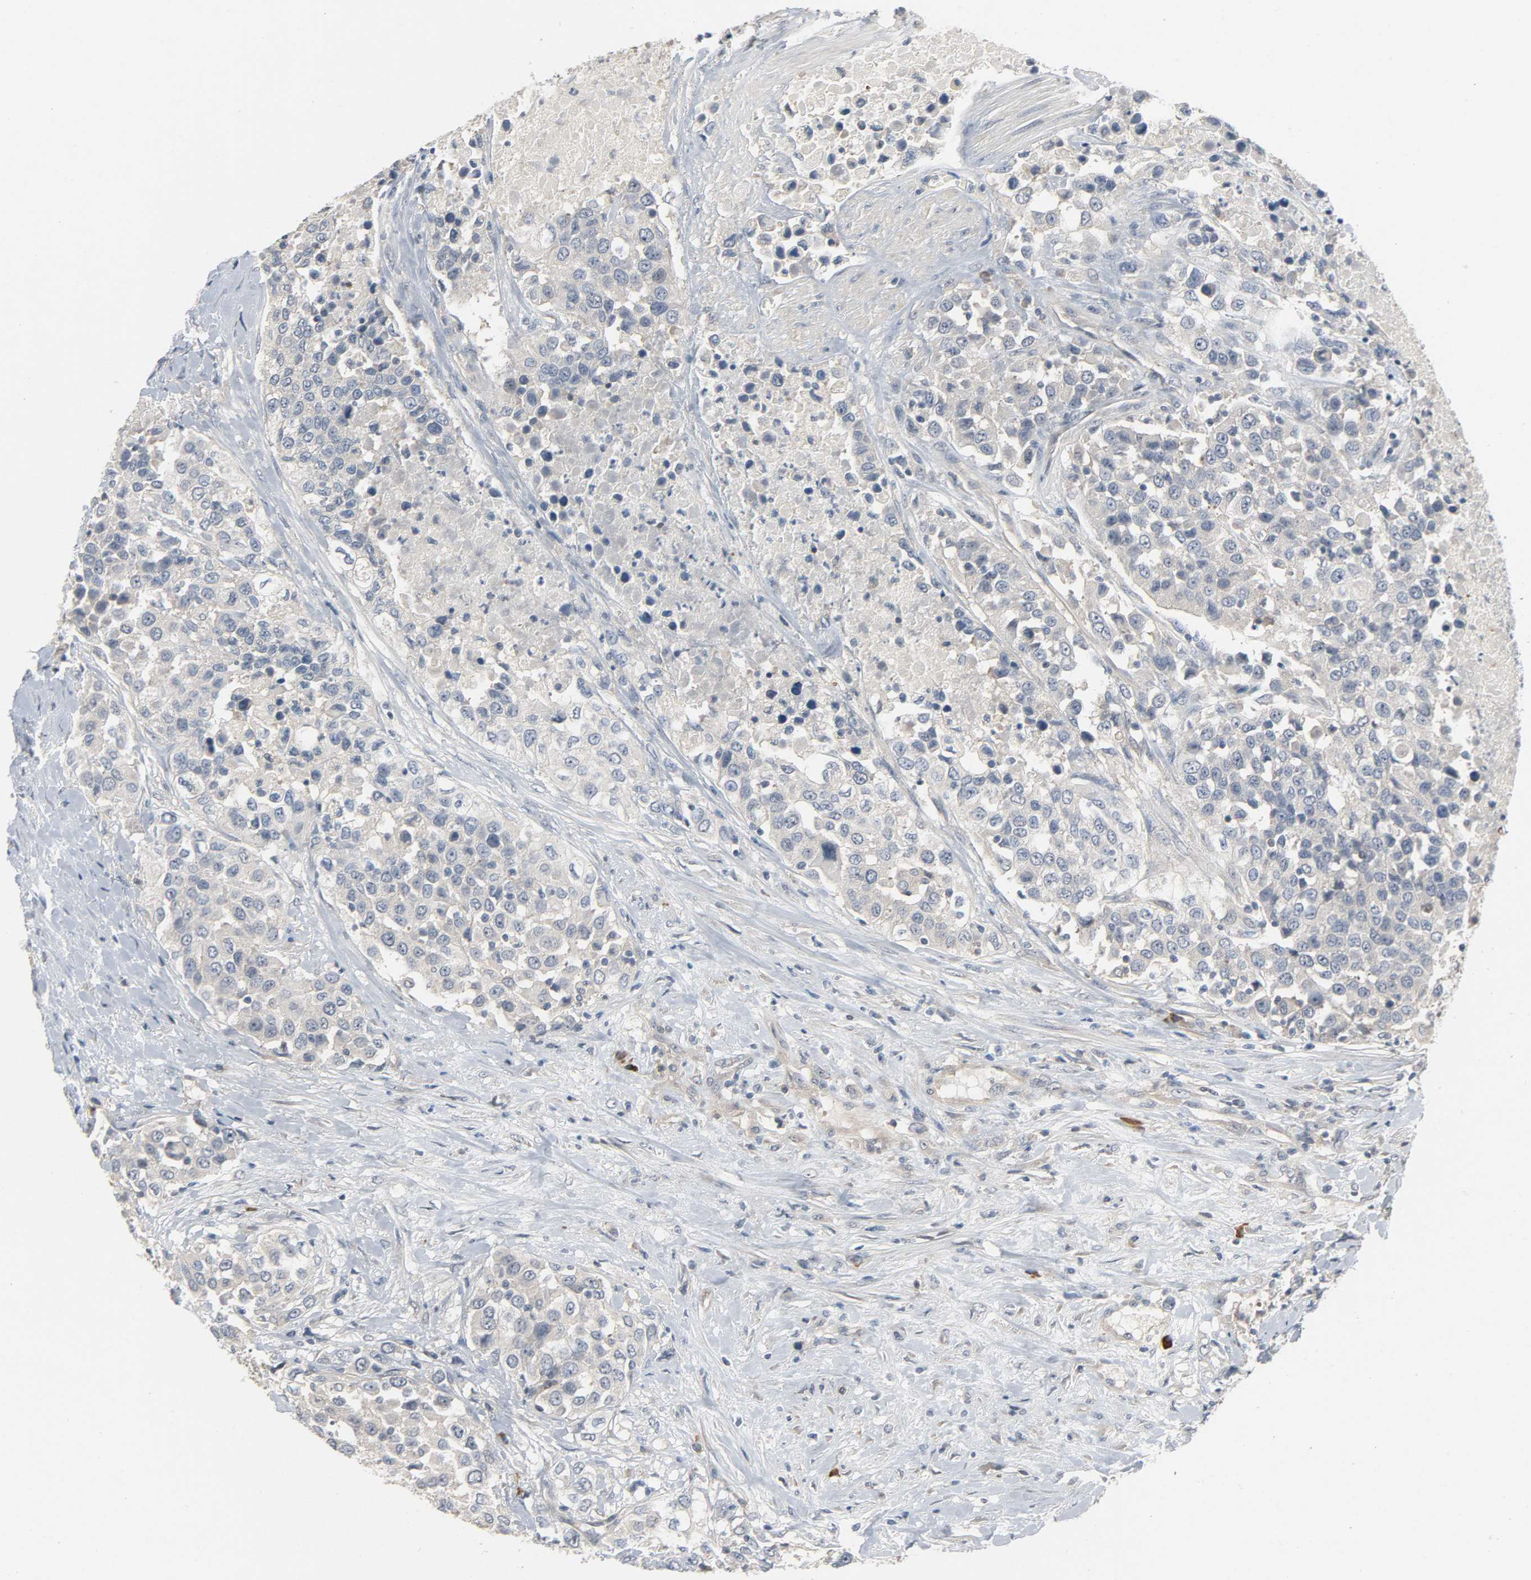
{"staining": {"intensity": "negative", "quantity": "none", "location": "none"}, "tissue": "urothelial cancer", "cell_type": "Tumor cells", "image_type": "cancer", "snomed": [{"axis": "morphology", "description": "Urothelial carcinoma, High grade"}, {"axis": "topography", "description": "Urinary bladder"}], "caption": "This is an immunohistochemistry (IHC) micrograph of human urothelial carcinoma (high-grade). There is no expression in tumor cells.", "gene": "CD4", "patient": {"sex": "female", "age": 80}}